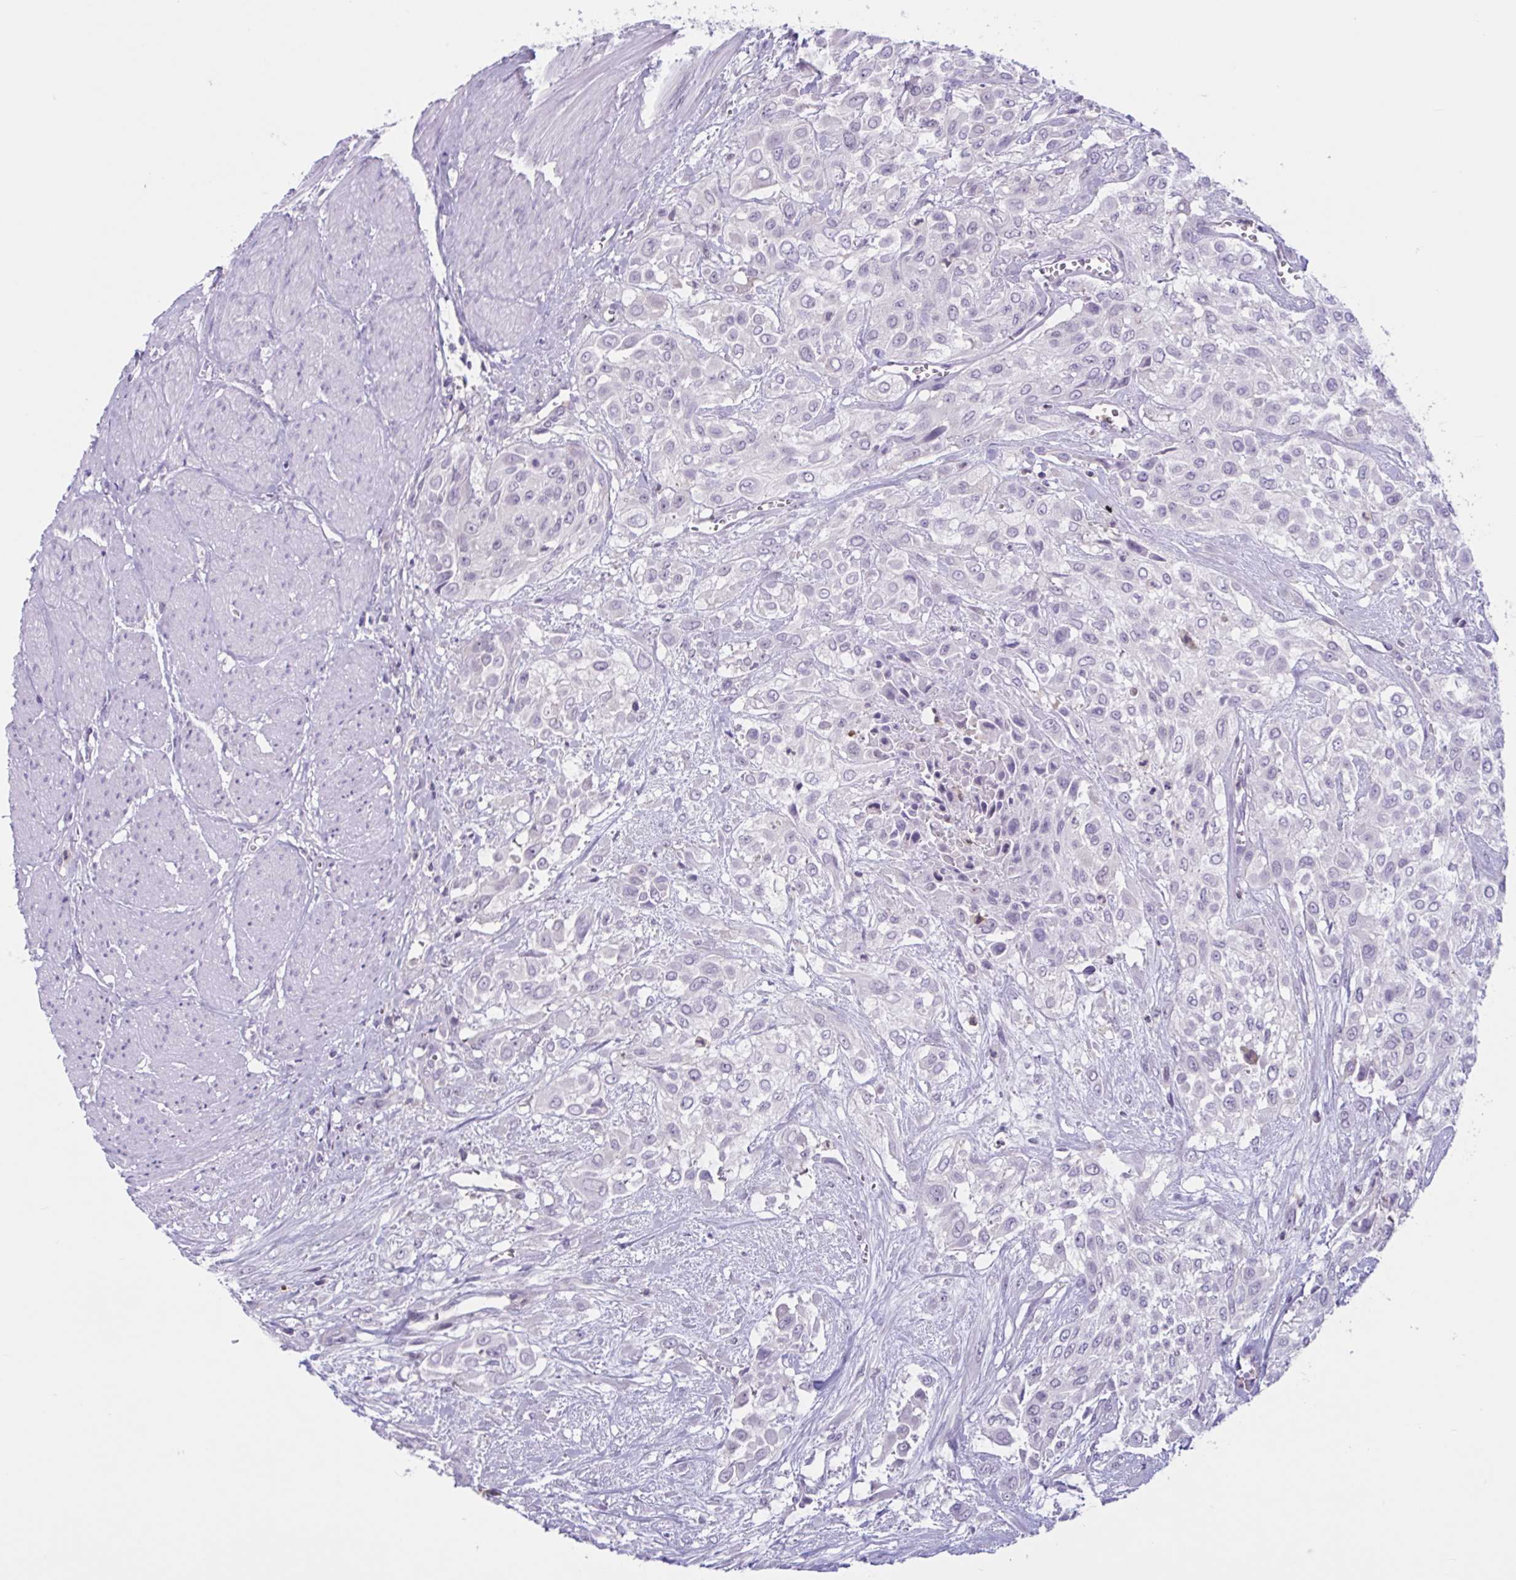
{"staining": {"intensity": "negative", "quantity": "none", "location": "none"}, "tissue": "urothelial cancer", "cell_type": "Tumor cells", "image_type": "cancer", "snomed": [{"axis": "morphology", "description": "Urothelial carcinoma, High grade"}, {"axis": "topography", "description": "Urinary bladder"}], "caption": "This is an IHC histopathology image of urothelial carcinoma (high-grade). There is no positivity in tumor cells.", "gene": "WNT9B", "patient": {"sex": "male", "age": 57}}